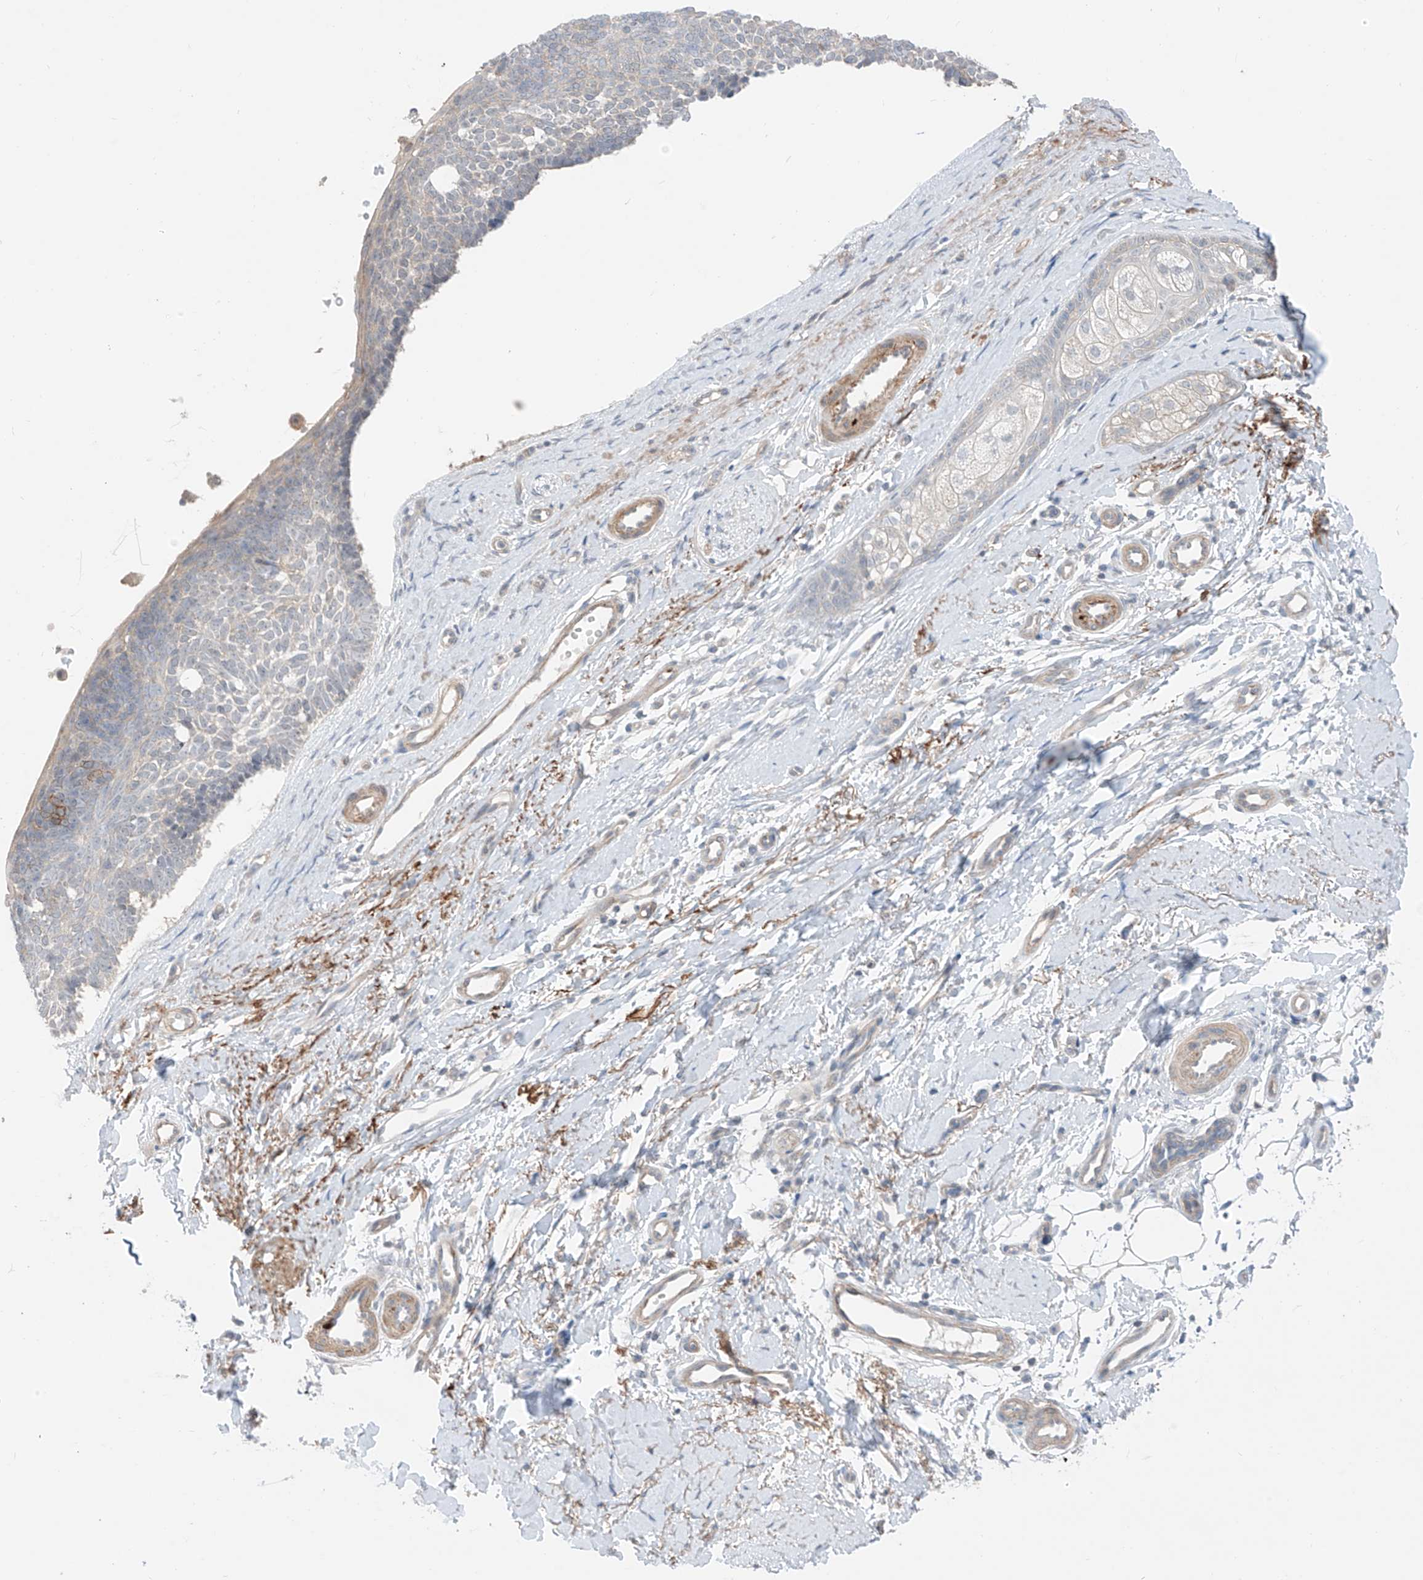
{"staining": {"intensity": "moderate", "quantity": "25%-75%", "location": "cytoplasmic/membranous"}, "tissue": "skin cancer", "cell_type": "Tumor cells", "image_type": "cancer", "snomed": [{"axis": "morphology", "description": "Basal cell carcinoma"}, {"axis": "topography", "description": "Skin"}], "caption": "Human basal cell carcinoma (skin) stained with a protein marker exhibits moderate staining in tumor cells.", "gene": "ABLIM2", "patient": {"sex": "female", "age": 81}}